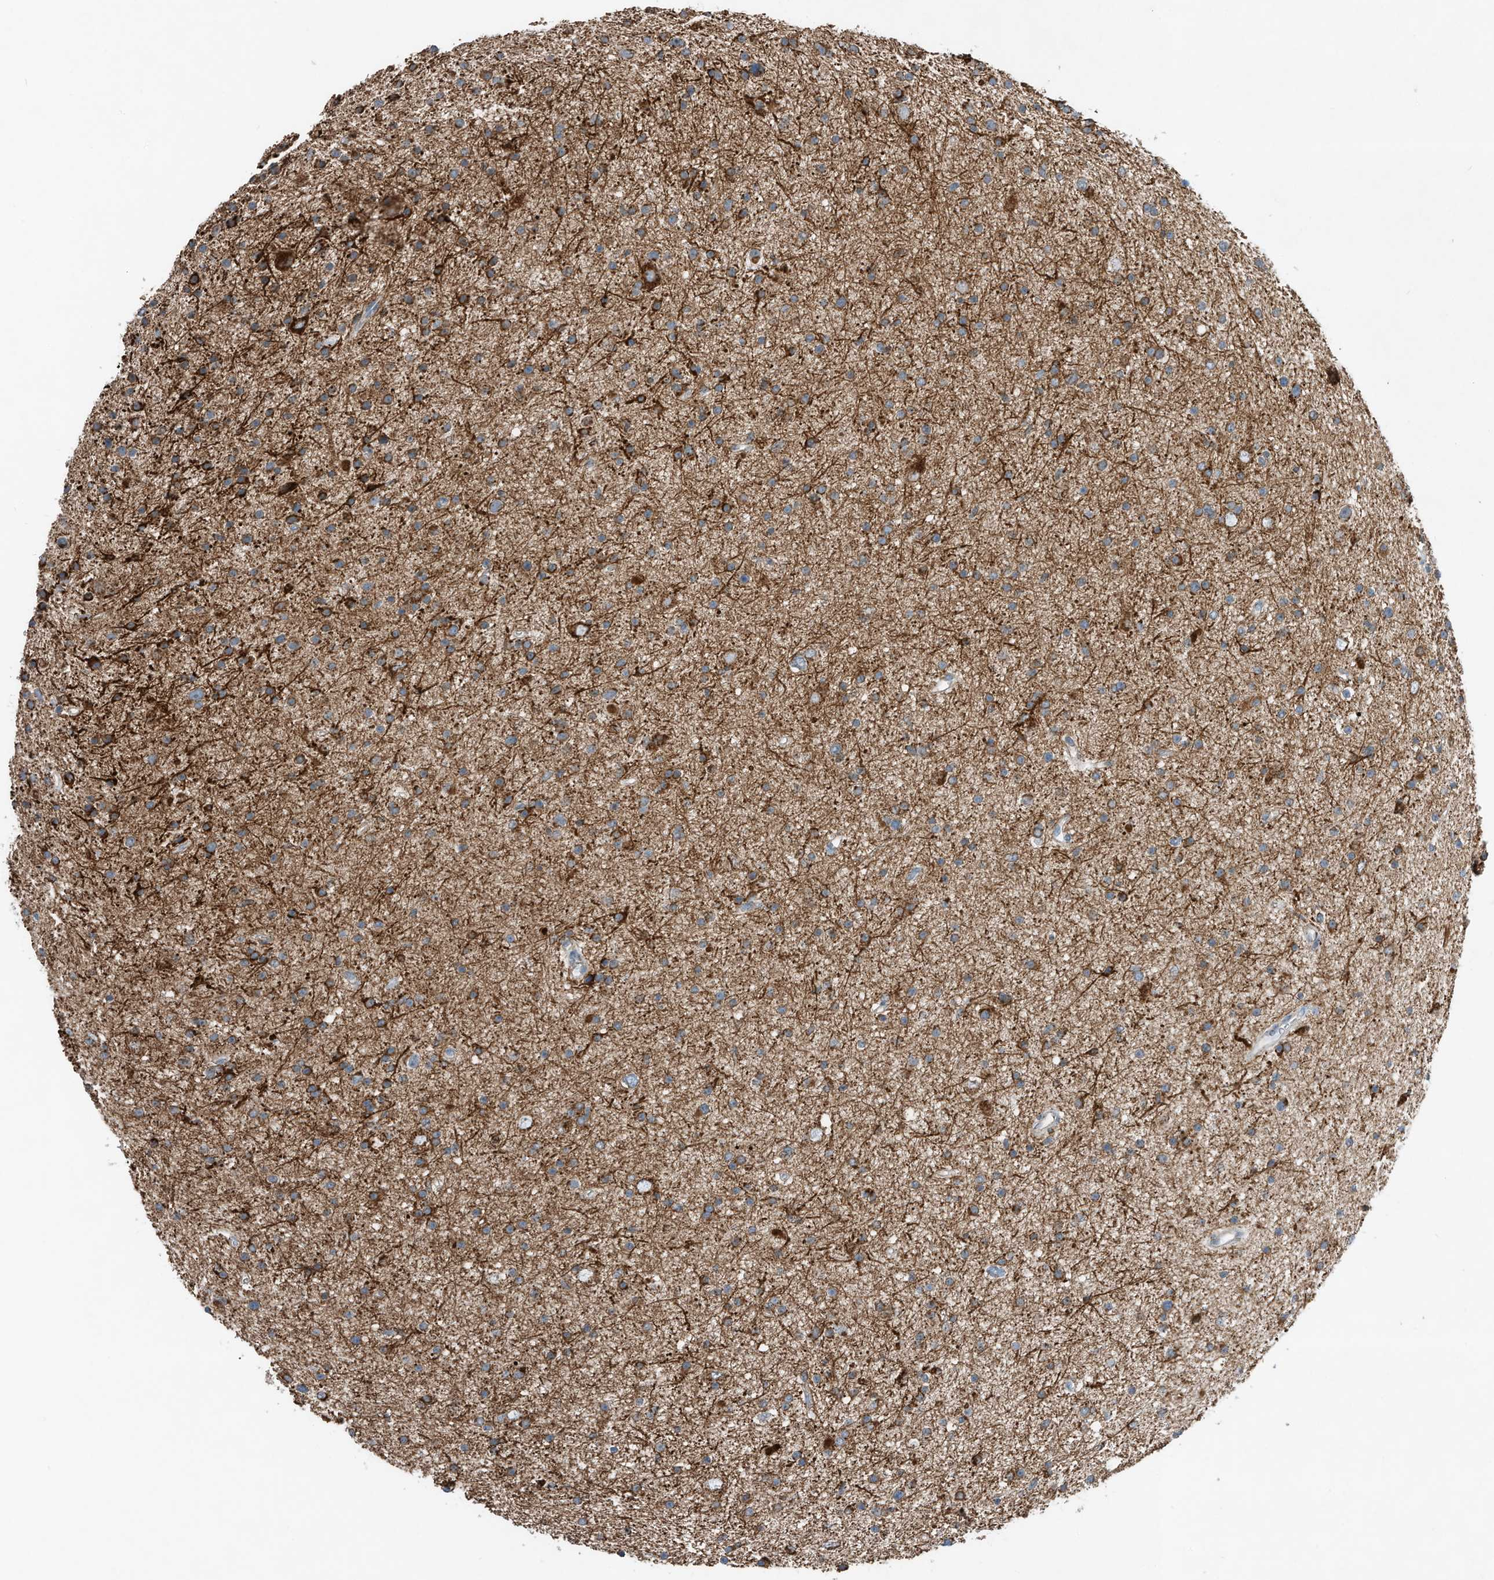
{"staining": {"intensity": "strong", "quantity": "25%-75%", "location": "cytoplasmic/membranous"}, "tissue": "glioma", "cell_type": "Tumor cells", "image_type": "cancer", "snomed": [{"axis": "morphology", "description": "Glioma, malignant, Low grade"}, {"axis": "topography", "description": "Cerebral cortex"}], "caption": "Immunohistochemical staining of human glioma reveals high levels of strong cytoplasmic/membranous expression in approximately 25%-75% of tumor cells. Immunohistochemistry (ihc) stains the protein in brown and the nuclei are stained blue.", "gene": "RMND1", "patient": {"sex": "female", "age": 39}}